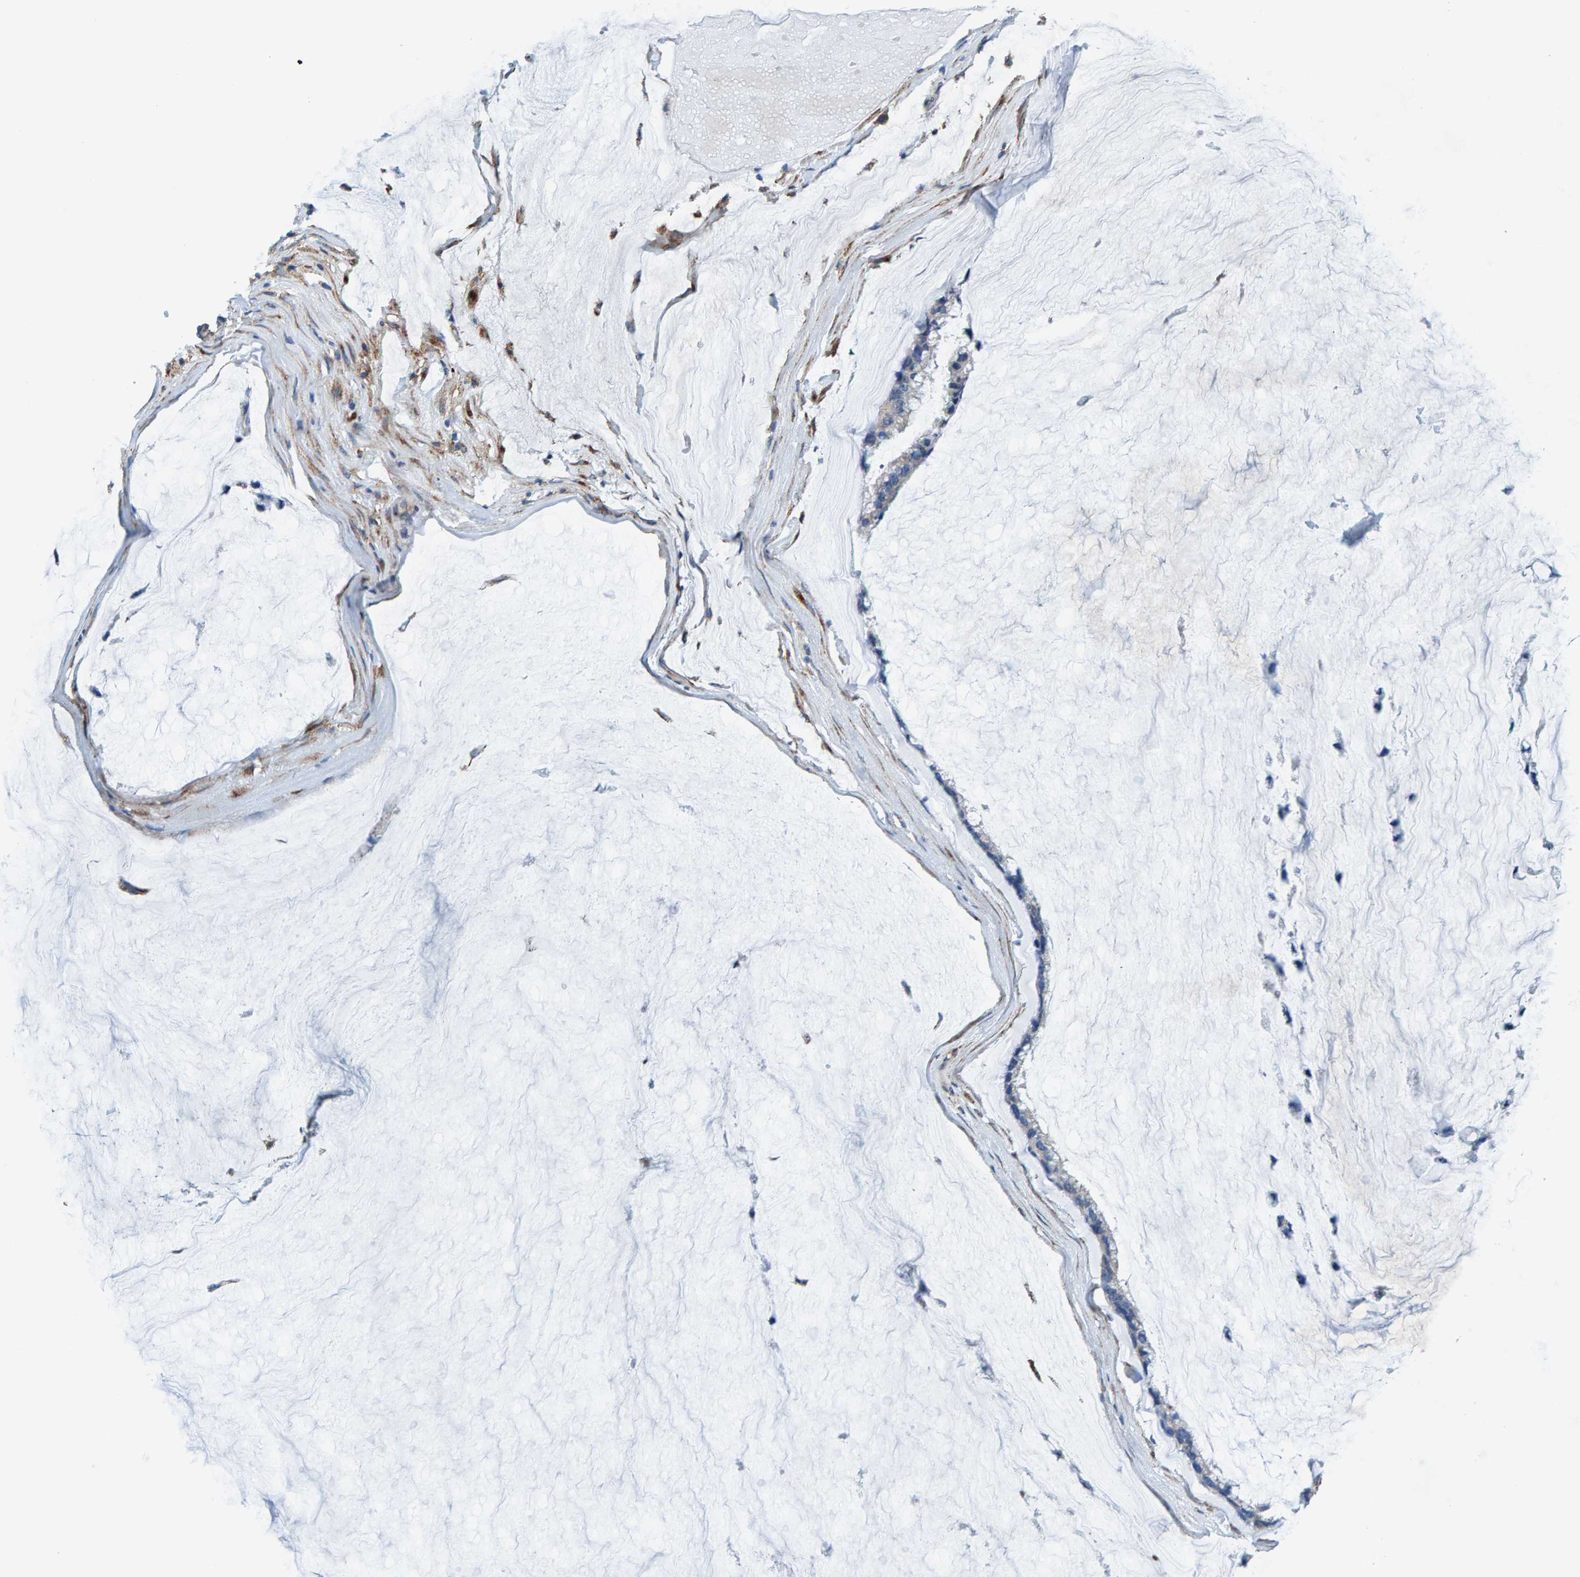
{"staining": {"intensity": "negative", "quantity": "none", "location": "none"}, "tissue": "ovarian cancer", "cell_type": "Tumor cells", "image_type": "cancer", "snomed": [{"axis": "morphology", "description": "Cystadenocarcinoma, mucinous, NOS"}, {"axis": "topography", "description": "Ovary"}], "caption": "Immunohistochemistry (IHC) histopathology image of human mucinous cystadenocarcinoma (ovarian) stained for a protein (brown), which reveals no expression in tumor cells. The staining was performed using DAB (3,3'-diaminobenzidine) to visualize the protein expression in brown, while the nuclei were stained in blue with hematoxylin (Magnification: 20x).", "gene": "LRP1", "patient": {"sex": "female", "age": 39}}